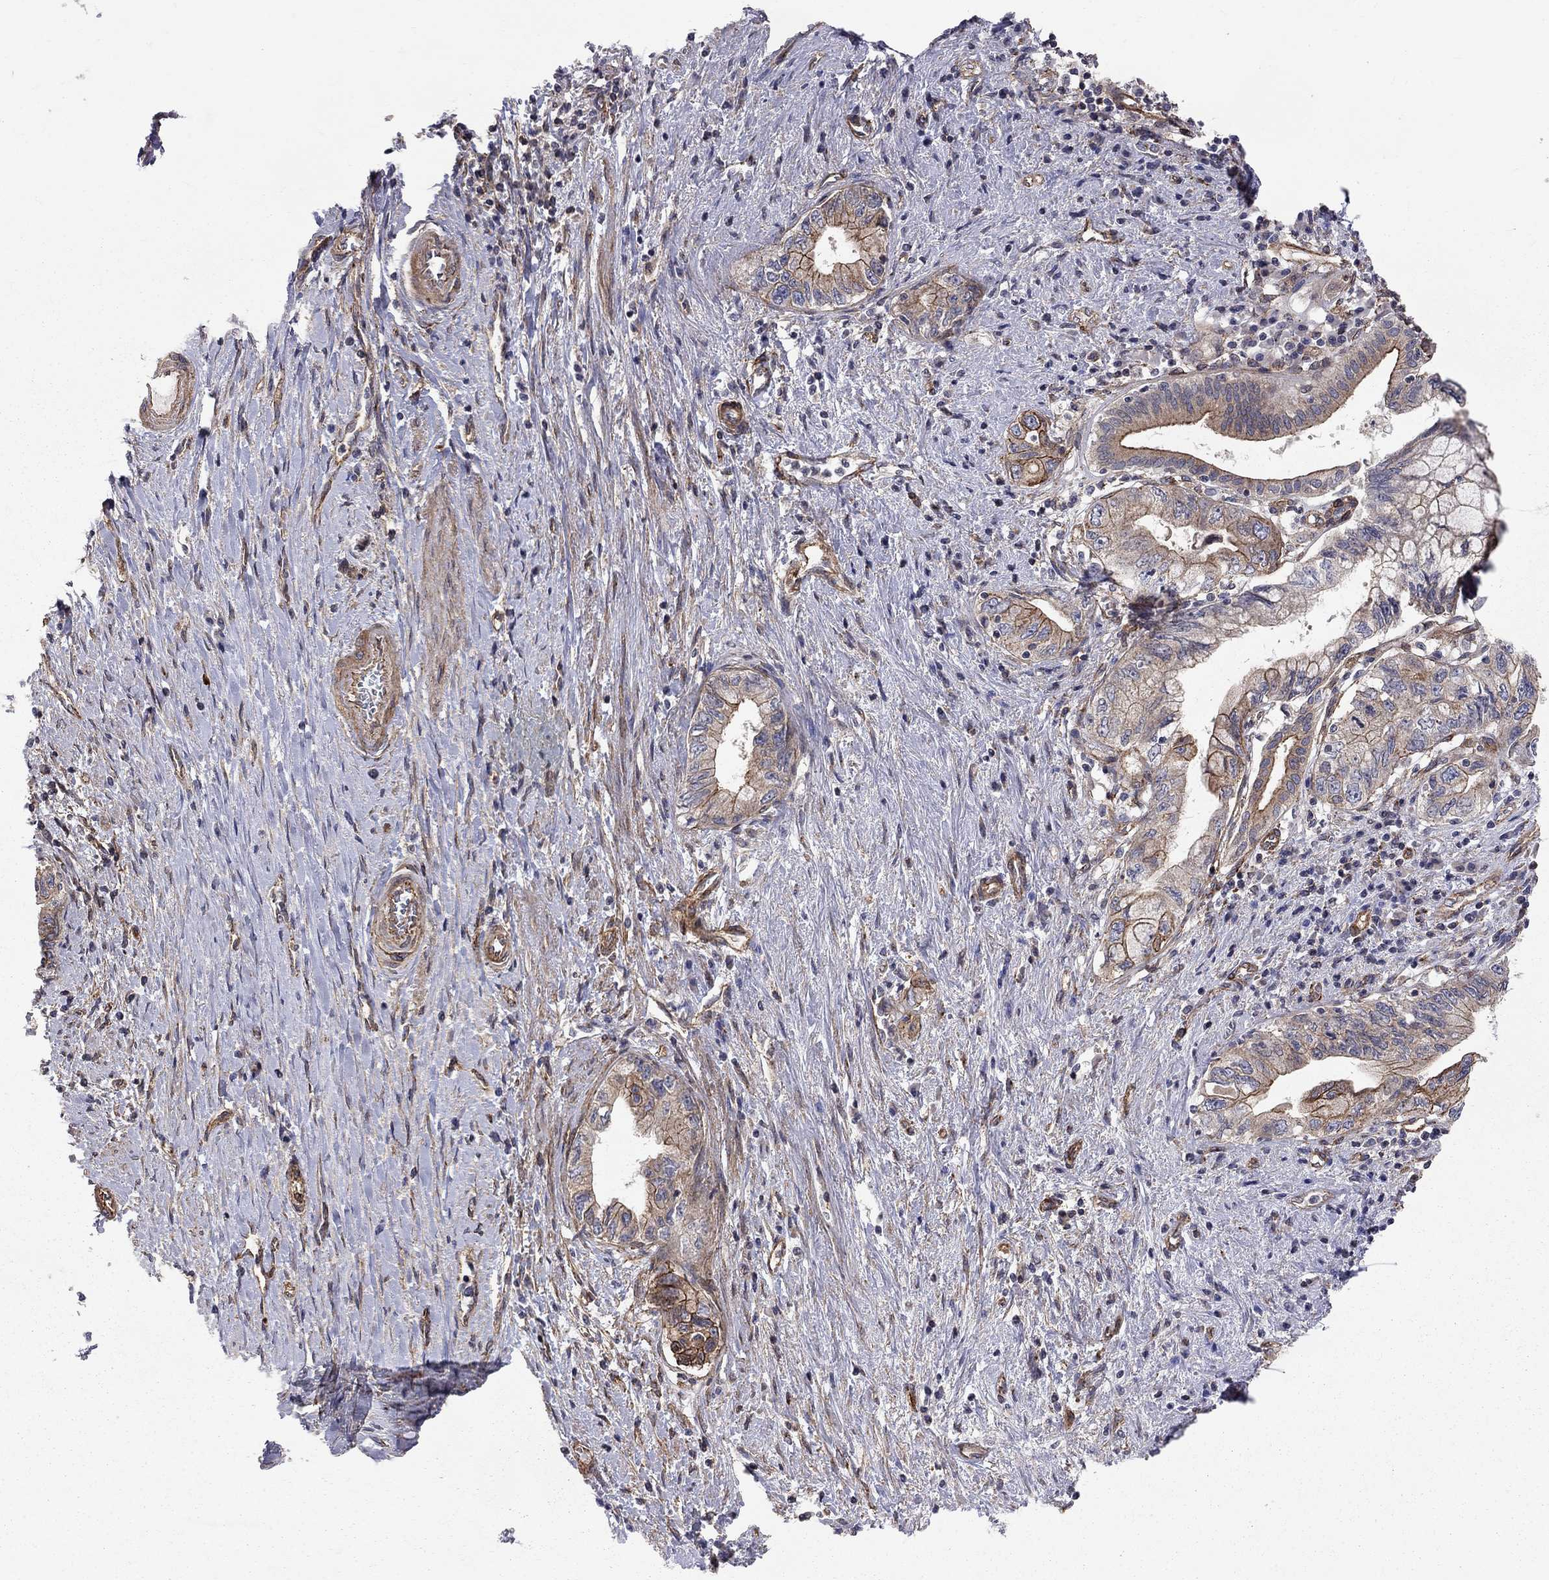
{"staining": {"intensity": "moderate", "quantity": "25%-75%", "location": "cytoplasmic/membranous"}, "tissue": "pancreatic cancer", "cell_type": "Tumor cells", "image_type": "cancer", "snomed": [{"axis": "morphology", "description": "Adenocarcinoma, NOS"}, {"axis": "topography", "description": "Pancreas"}], "caption": "There is medium levels of moderate cytoplasmic/membranous positivity in tumor cells of pancreatic adenocarcinoma, as demonstrated by immunohistochemical staining (brown color).", "gene": "RASEF", "patient": {"sex": "female", "age": 73}}